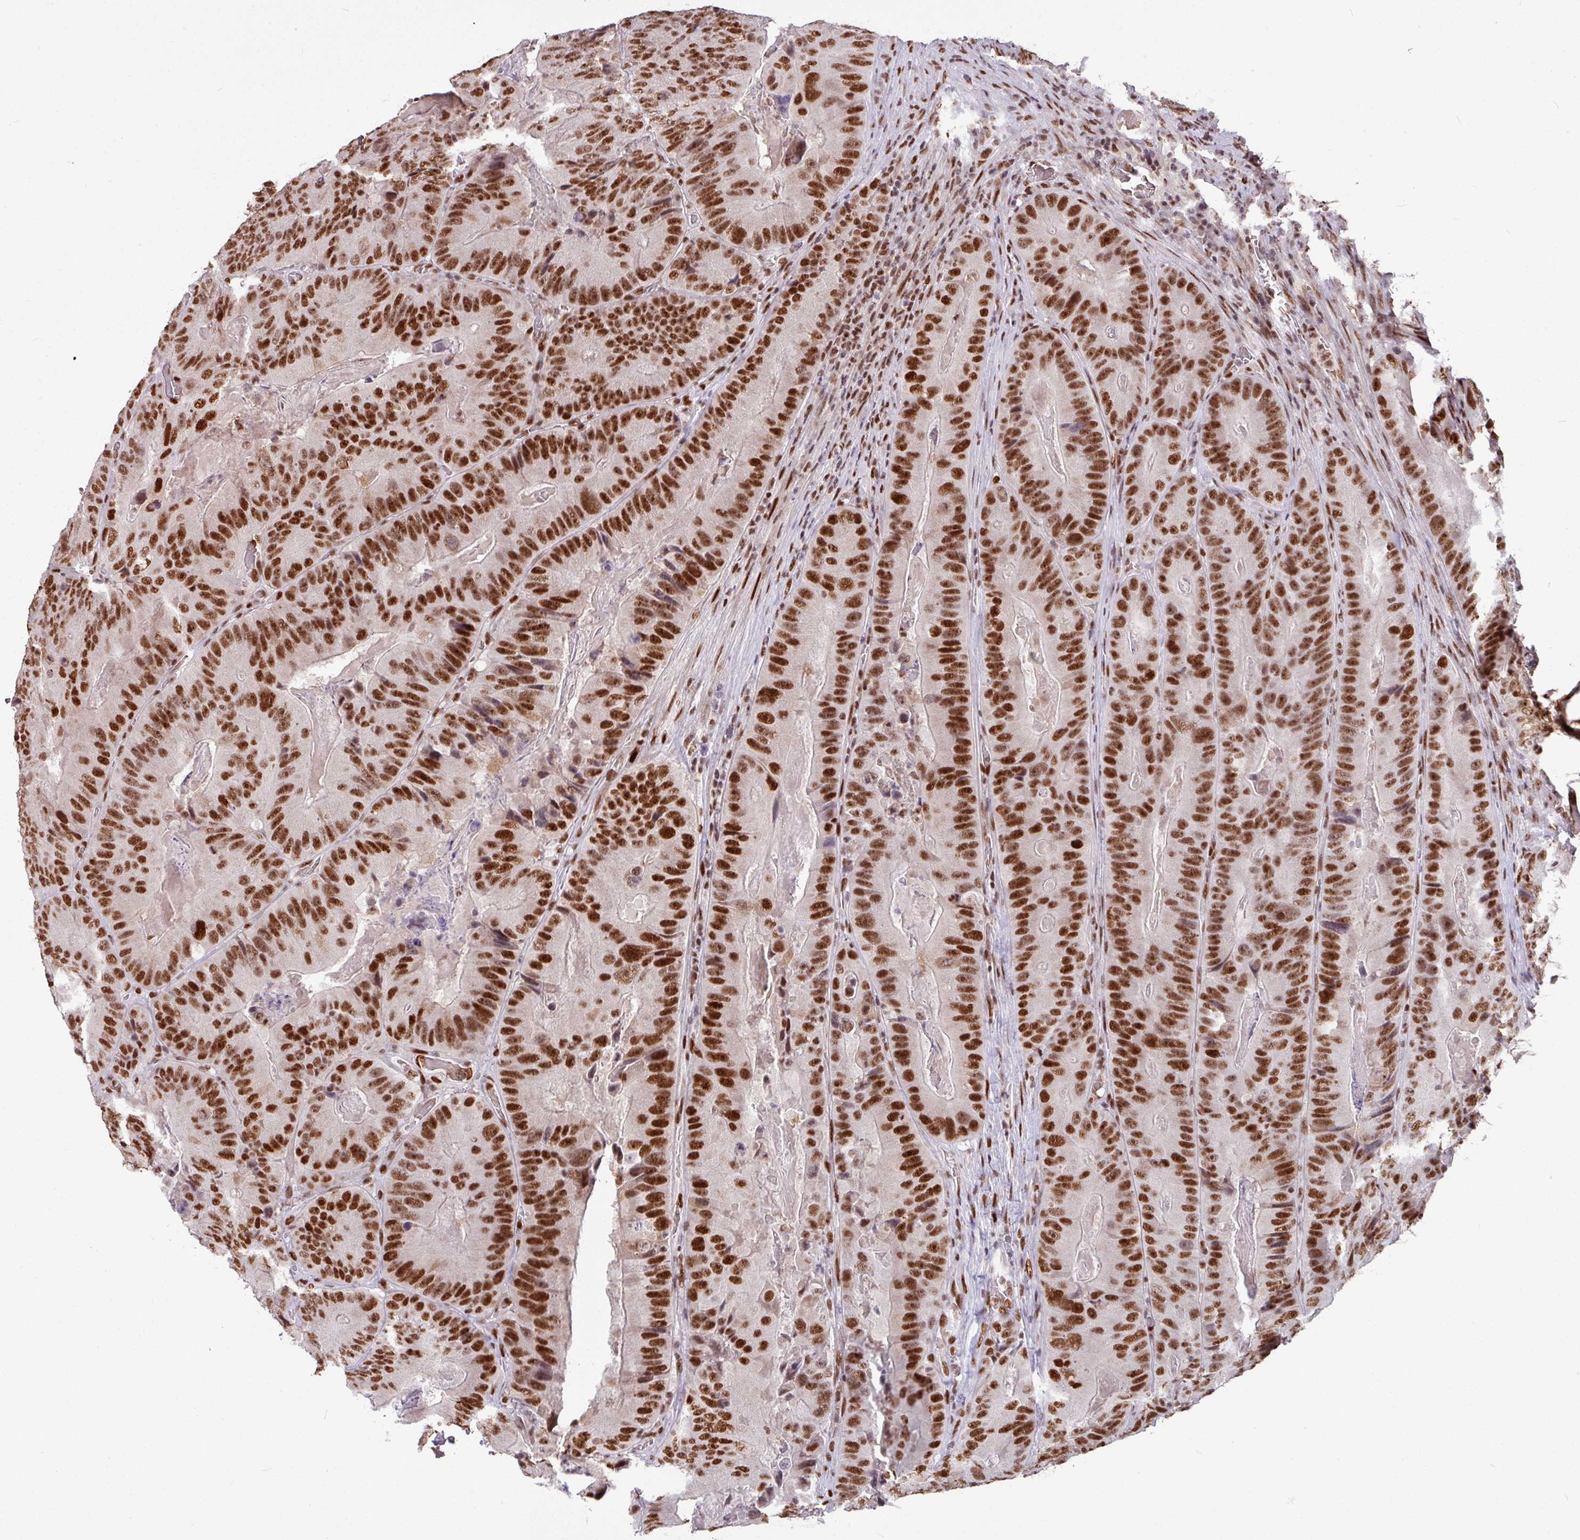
{"staining": {"intensity": "strong", "quantity": ">75%", "location": "nuclear"}, "tissue": "colorectal cancer", "cell_type": "Tumor cells", "image_type": "cancer", "snomed": [{"axis": "morphology", "description": "Adenocarcinoma, NOS"}, {"axis": "topography", "description": "Colon"}], "caption": "Strong nuclear expression for a protein is appreciated in about >75% of tumor cells of colorectal adenocarcinoma using immunohistochemistry (IHC).", "gene": "TDG", "patient": {"sex": "female", "age": 86}}